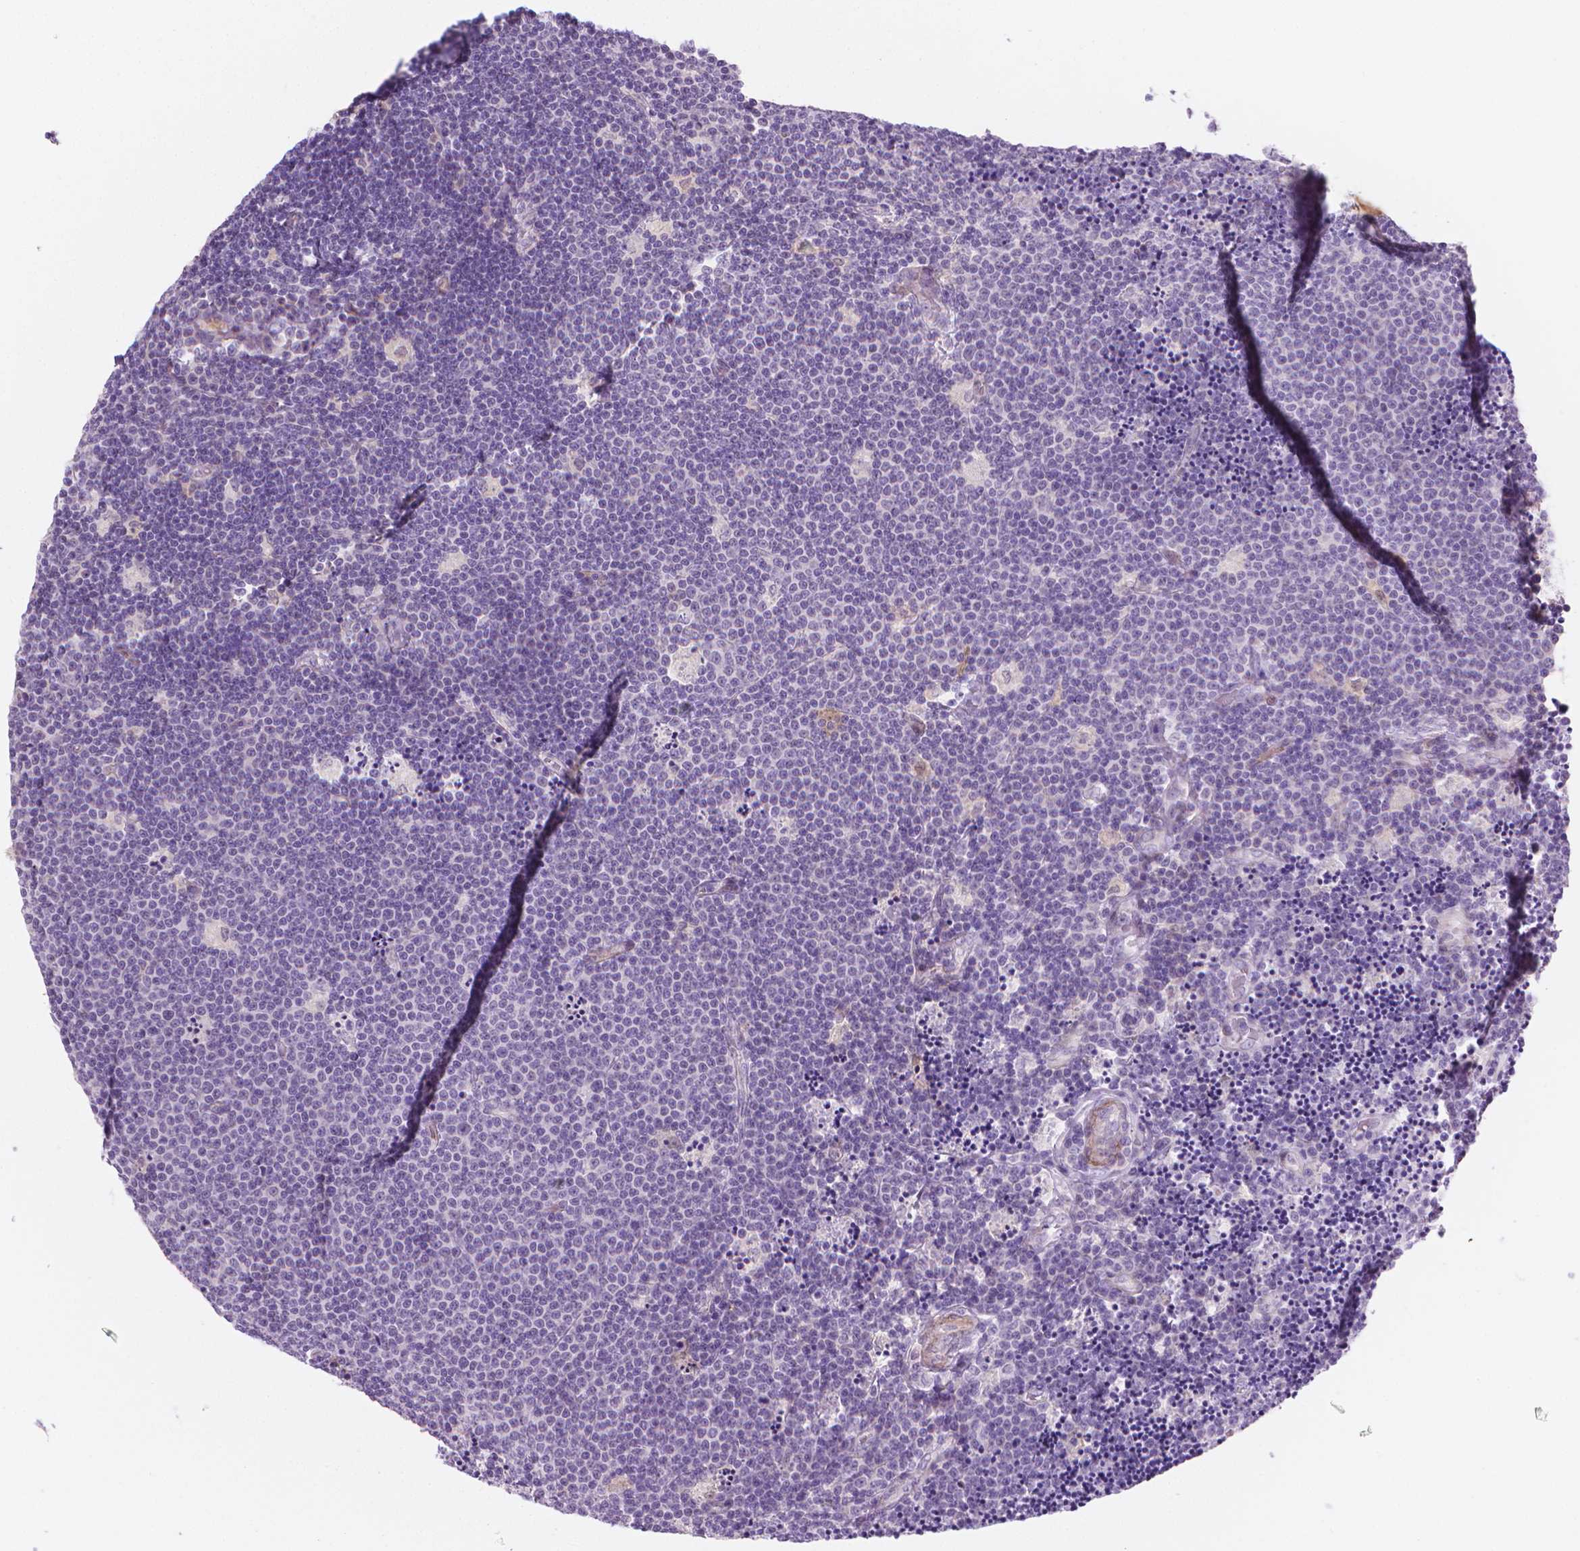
{"staining": {"intensity": "negative", "quantity": "none", "location": "none"}, "tissue": "lymphoma", "cell_type": "Tumor cells", "image_type": "cancer", "snomed": [{"axis": "morphology", "description": "Malignant lymphoma, non-Hodgkin's type, Low grade"}, {"axis": "topography", "description": "Brain"}], "caption": "Tumor cells are negative for protein expression in human lymphoma.", "gene": "GSDMA", "patient": {"sex": "female", "age": 66}}